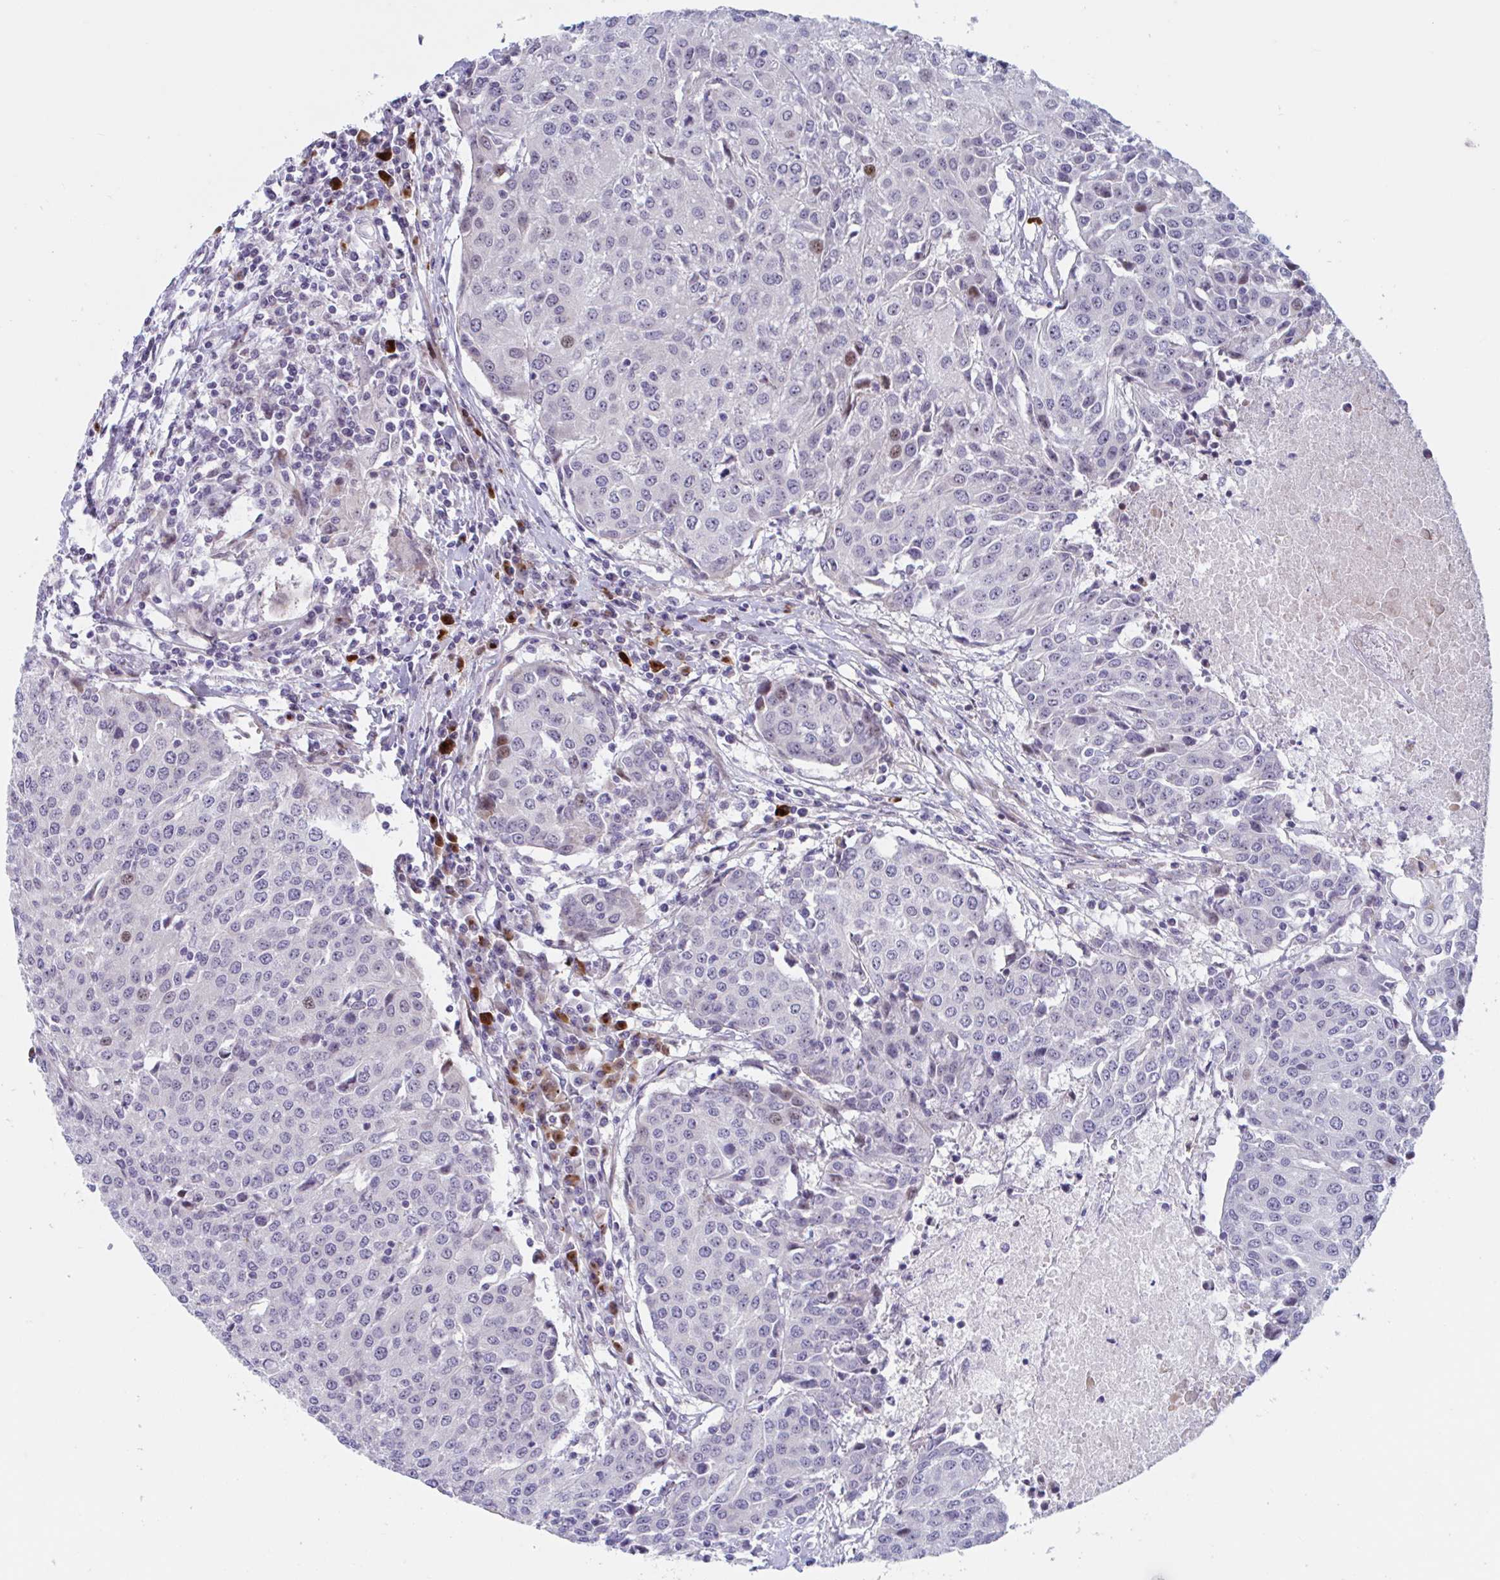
{"staining": {"intensity": "moderate", "quantity": "<25%", "location": "nuclear"}, "tissue": "urothelial cancer", "cell_type": "Tumor cells", "image_type": "cancer", "snomed": [{"axis": "morphology", "description": "Urothelial carcinoma, High grade"}, {"axis": "topography", "description": "Urinary bladder"}], "caption": "About <25% of tumor cells in human urothelial carcinoma (high-grade) reveal moderate nuclear protein expression as visualized by brown immunohistochemical staining.", "gene": "DUXA", "patient": {"sex": "female", "age": 85}}